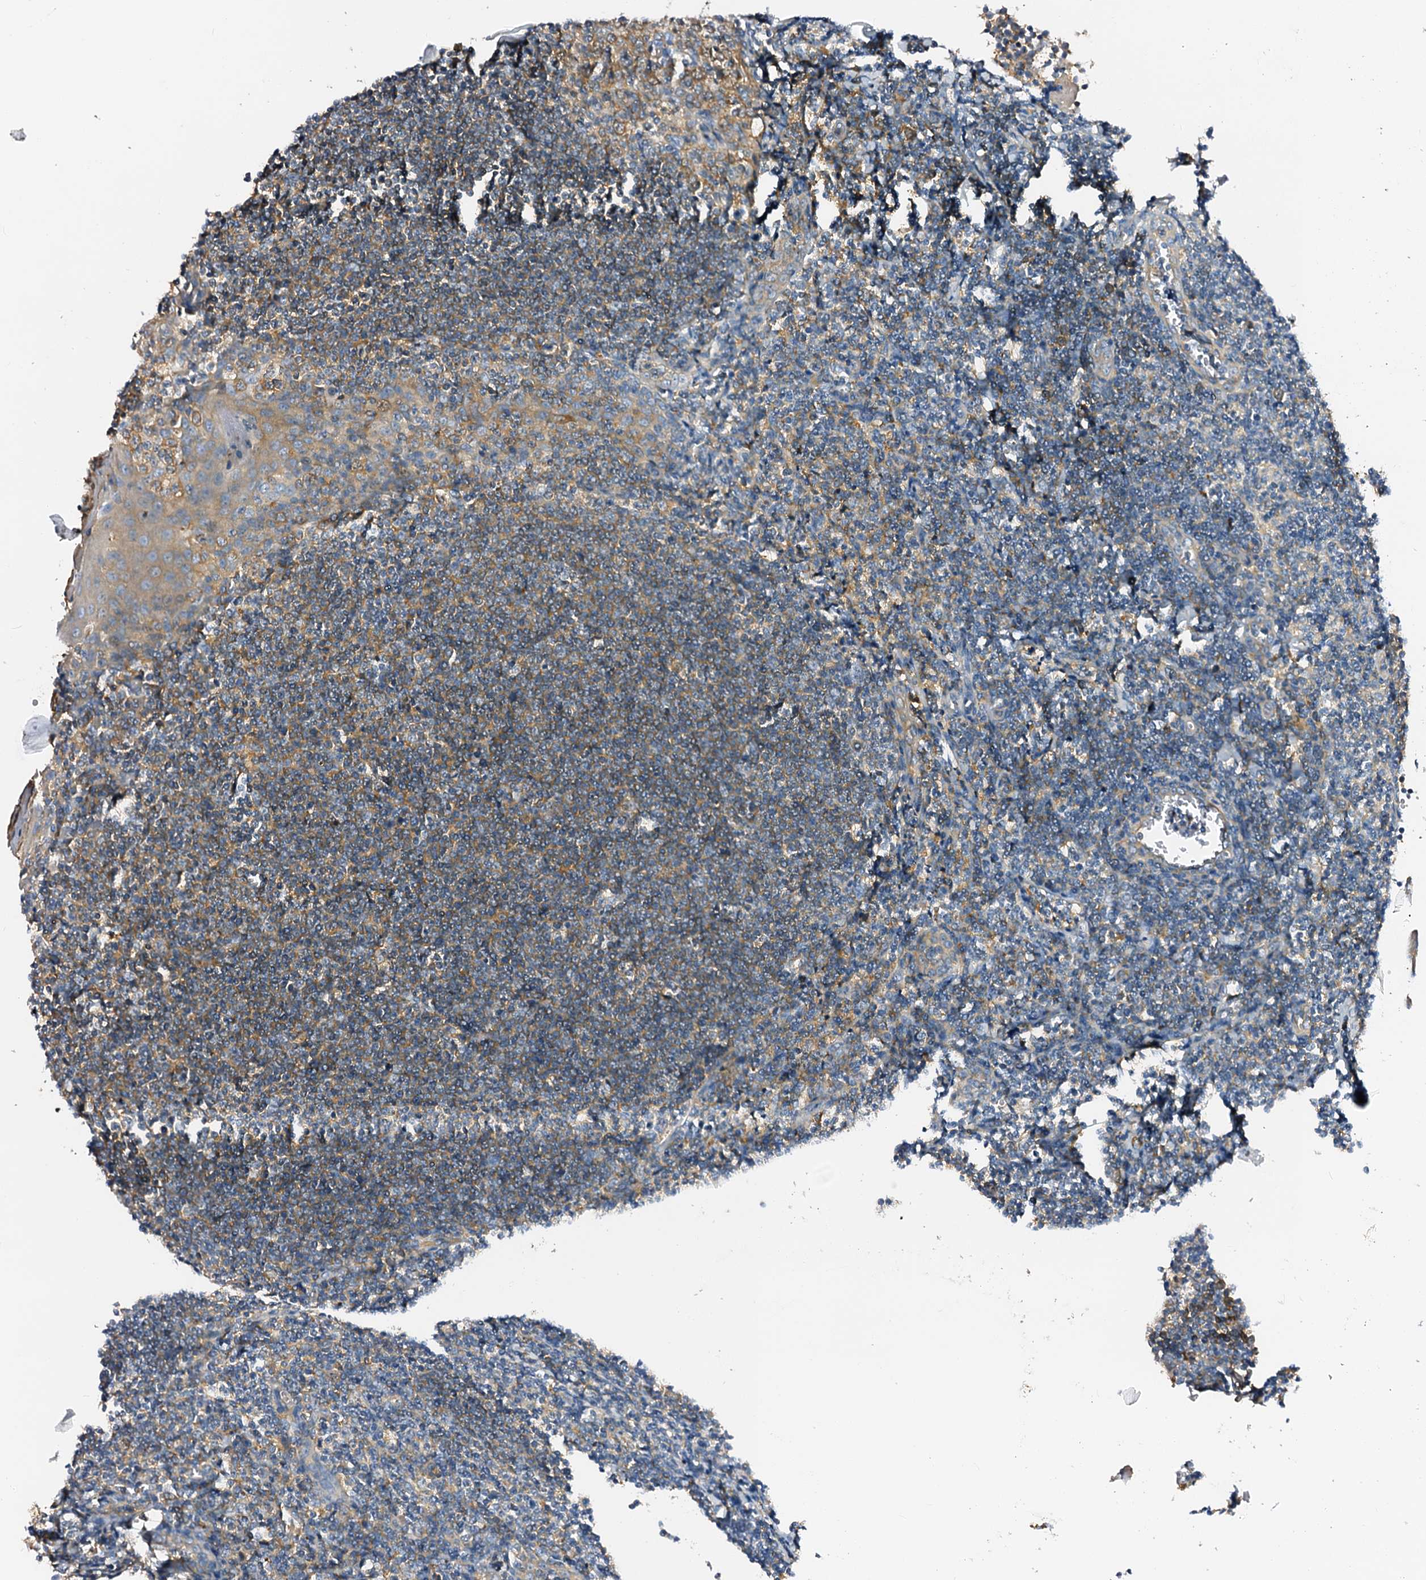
{"staining": {"intensity": "moderate", "quantity": ">75%", "location": "cytoplasmic/membranous"}, "tissue": "tonsil", "cell_type": "Non-germinal center cells", "image_type": "normal", "snomed": [{"axis": "morphology", "description": "Normal tissue, NOS"}, {"axis": "topography", "description": "Tonsil"}], "caption": "Immunohistochemical staining of unremarkable tonsil displays medium levels of moderate cytoplasmic/membranous staining in about >75% of non-germinal center cells.", "gene": "CSKMT", "patient": {"sex": "male", "age": 27}}